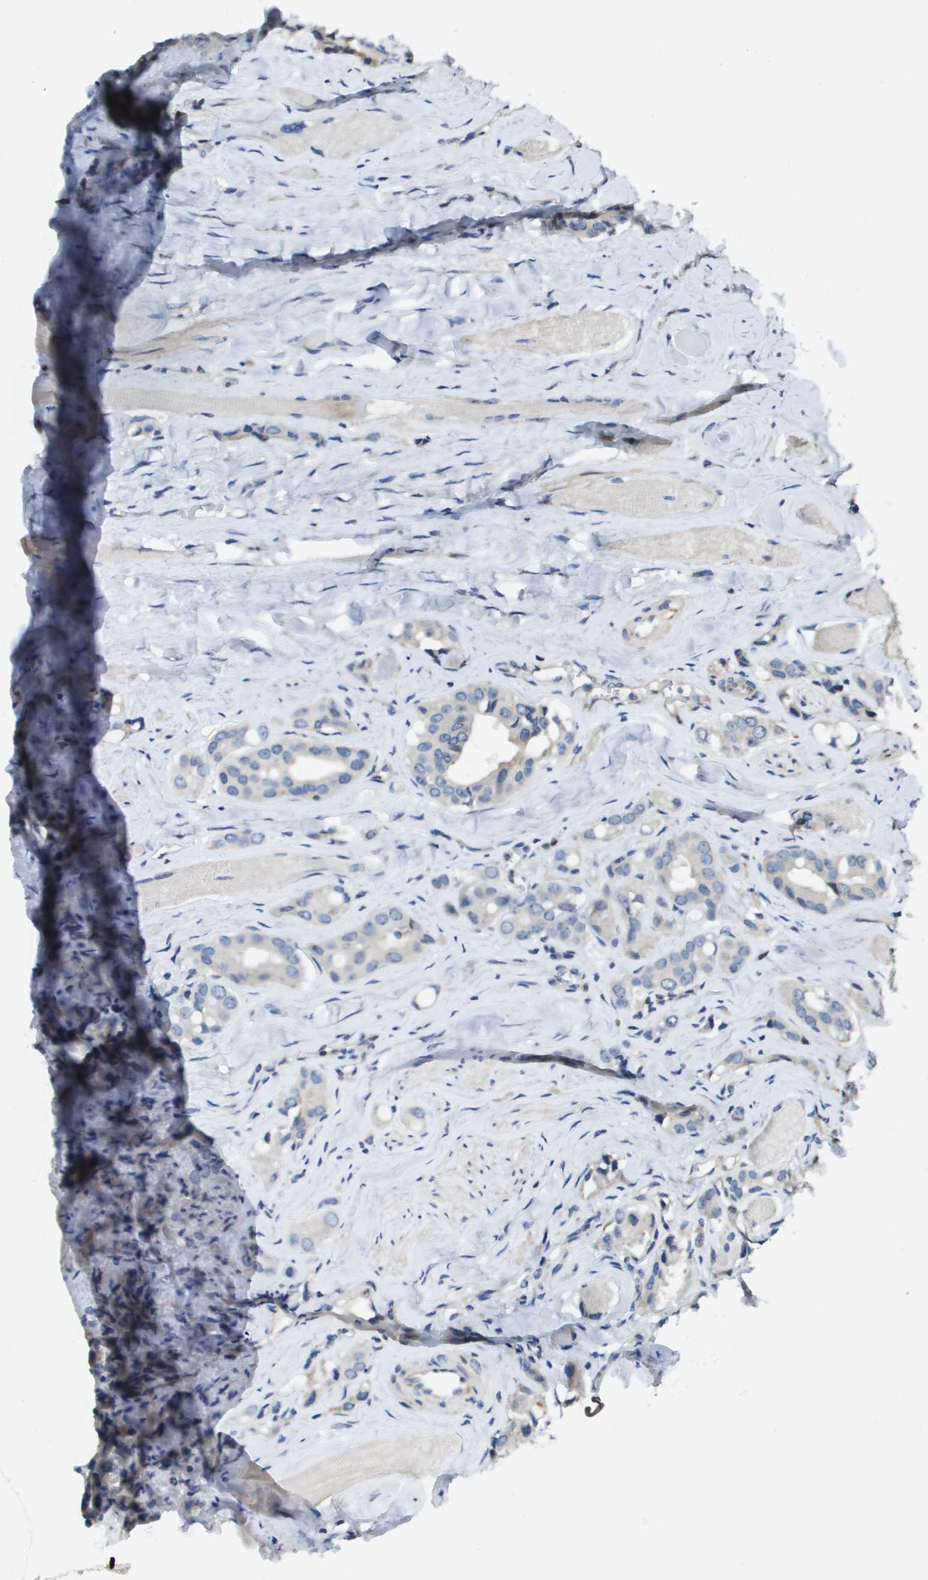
{"staining": {"intensity": "negative", "quantity": "none", "location": "none"}, "tissue": "prostate cancer", "cell_type": "Tumor cells", "image_type": "cancer", "snomed": [{"axis": "morphology", "description": "Adenocarcinoma, High grade"}, {"axis": "topography", "description": "Prostate"}], "caption": "IHC of prostate adenocarcinoma (high-grade) exhibits no staining in tumor cells.", "gene": "SCN4B", "patient": {"sex": "male", "age": 52}}